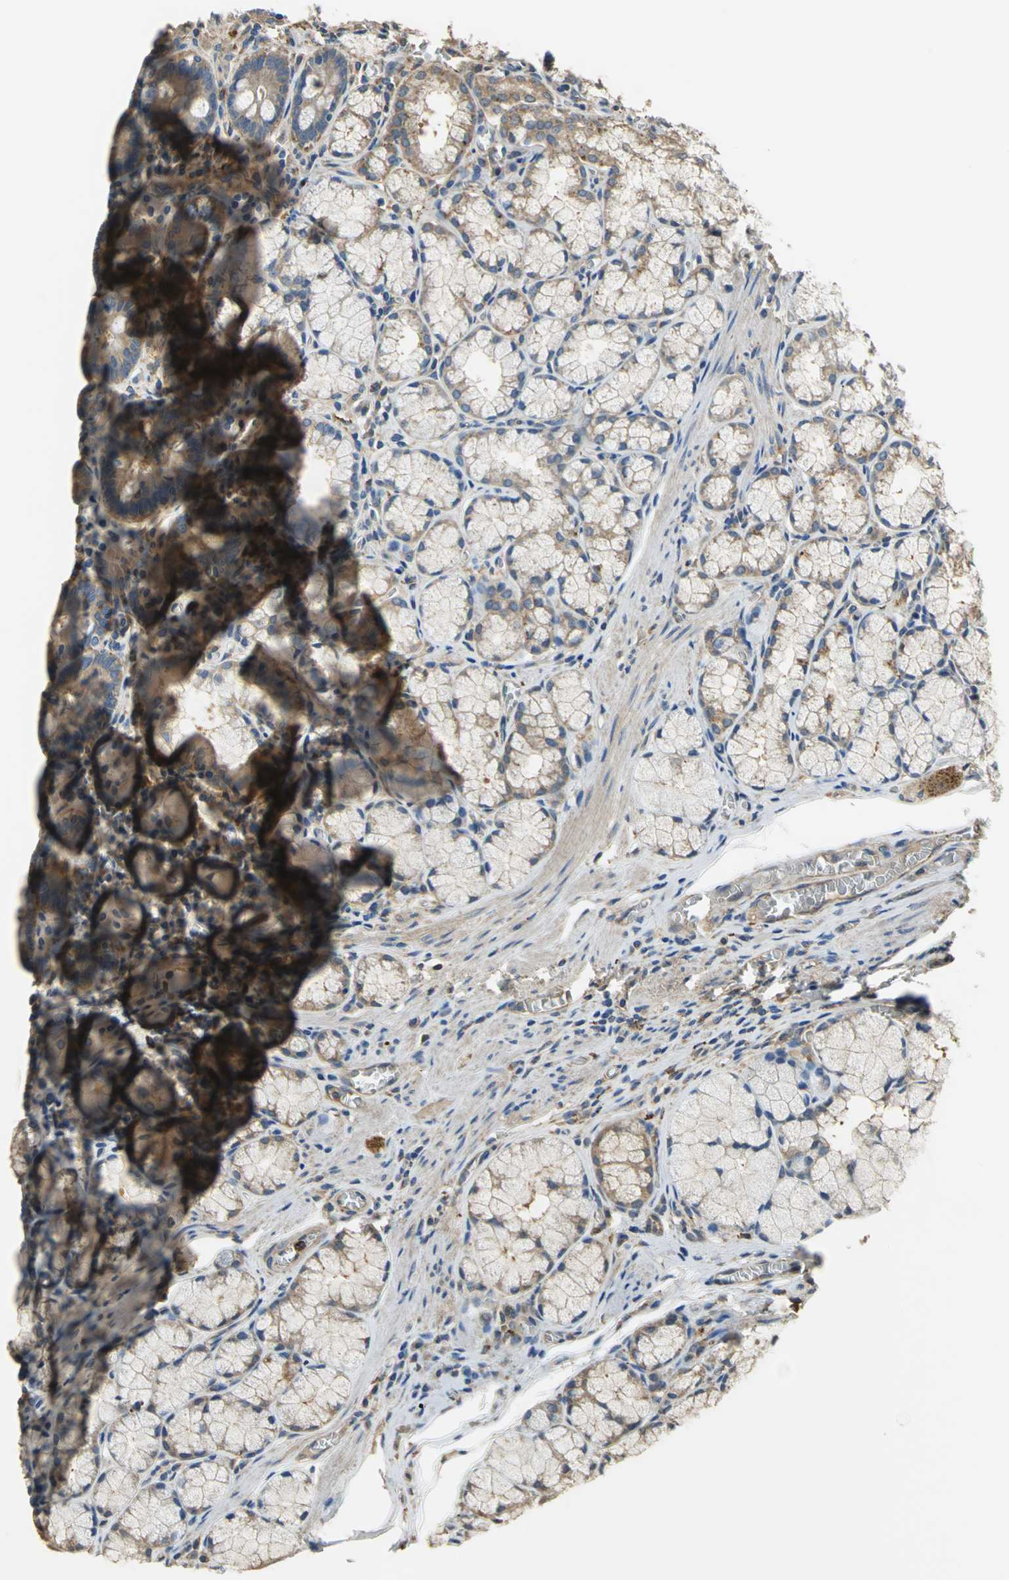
{"staining": {"intensity": "moderate", "quantity": ">75%", "location": "cytoplasmic/membranous"}, "tissue": "stomach", "cell_type": "Glandular cells", "image_type": "normal", "snomed": [{"axis": "morphology", "description": "Normal tissue, NOS"}, {"axis": "topography", "description": "Stomach, lower"}], "caption": "A brown stain shows moderate cytoplasmic/membranous staining of a protein in glandular cells of benign human stomach.", "gene": "DIAPH2", "patient": {"sex": "male", "age": 56}}